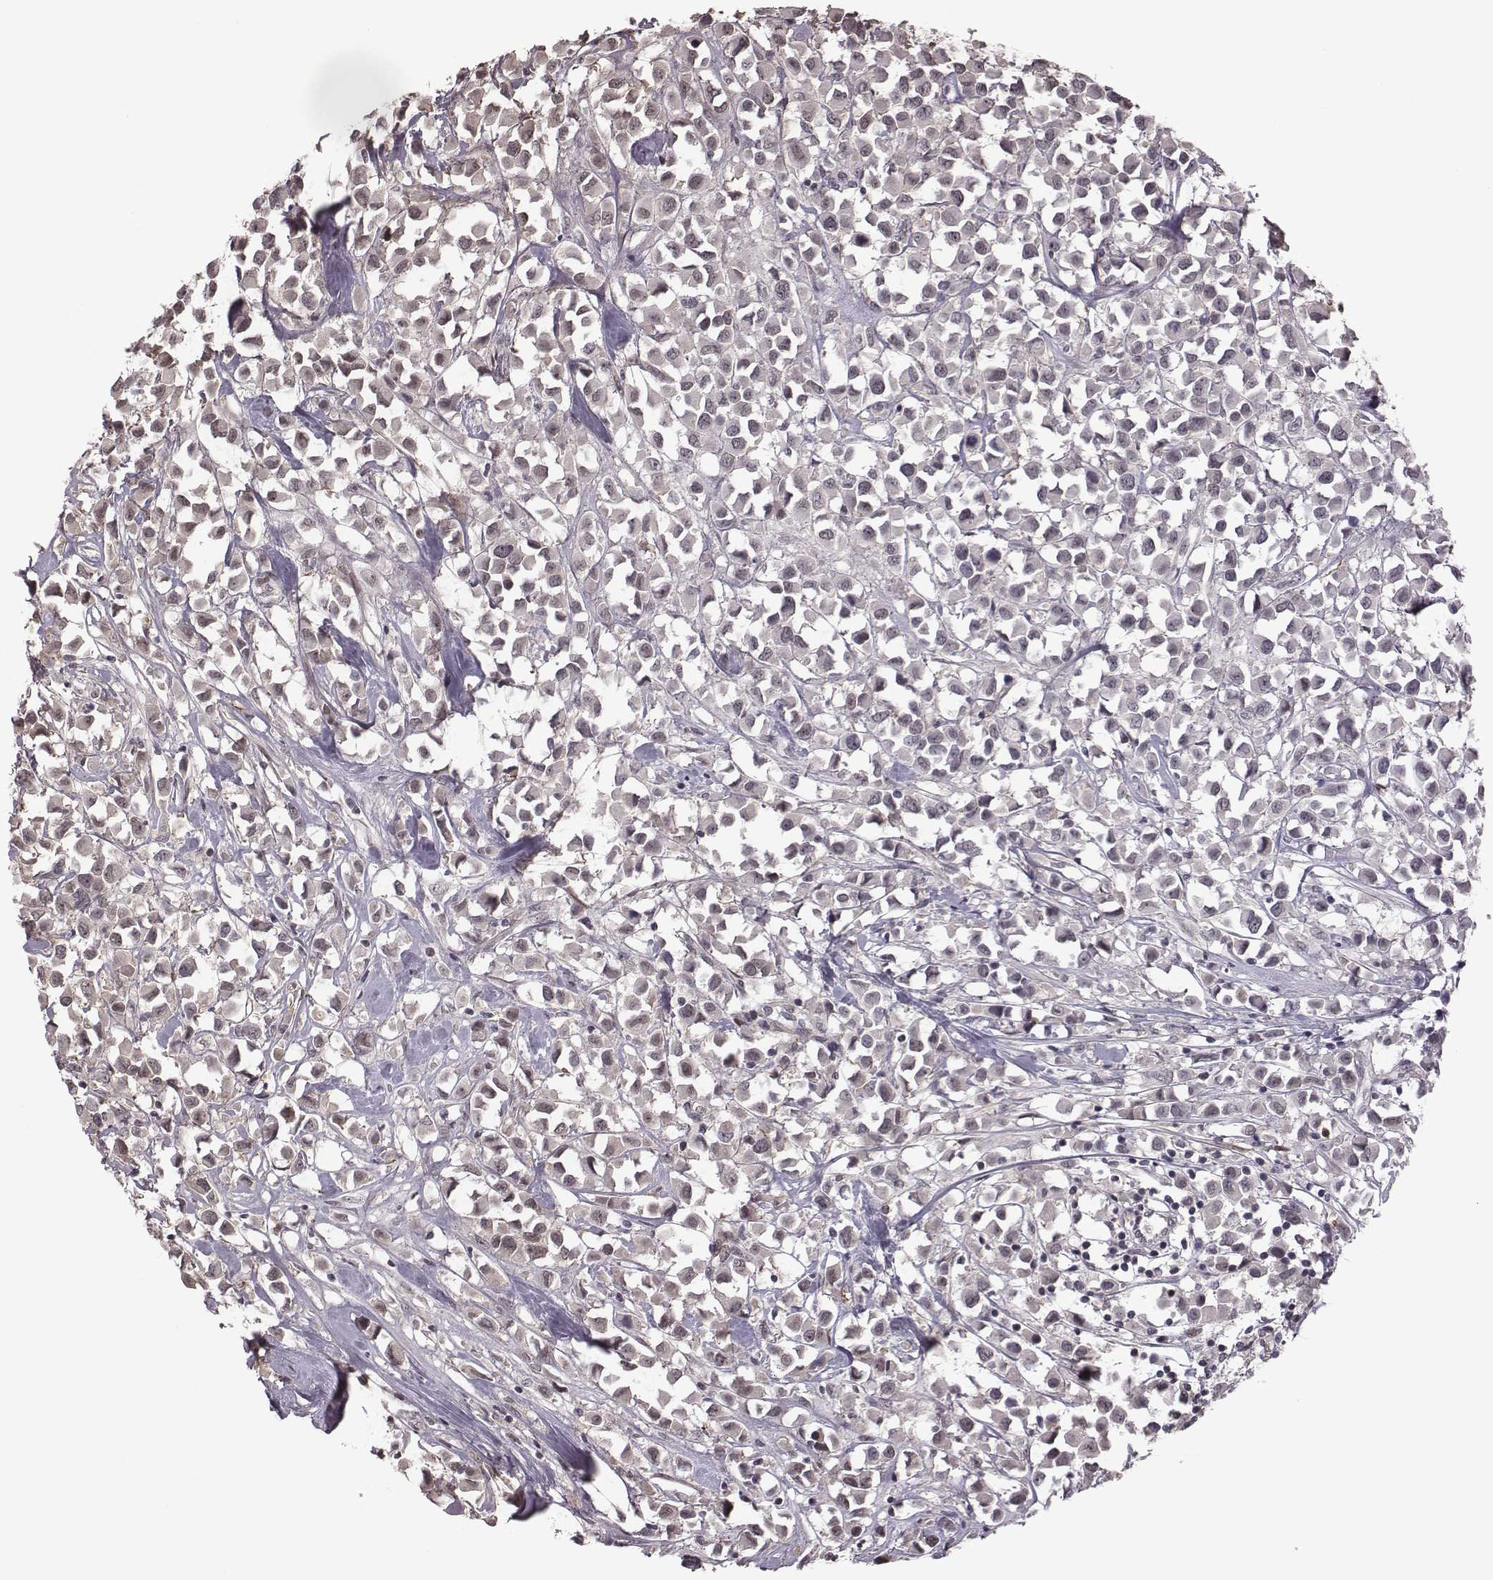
{"staining": {"intensity": "negative", "quantity": "none", "location": "none"}, "tissue": "breast cancer", "cell_type": "Tumor cells", "image_type": "cancer", "snomed": [{"axis": "morphology", "description": "Duct carcinoma"}, {"axis": "topography", "description": "Breast"}], "caption": "Invasive ductal carcinoma (breast) was stained to show a protein in brown. There is no significant positivity in tumor cells. (Brightfield microscopy of DAB immunohistochemistry (IHC) at high magnification).", "gene": "RPL3", "patient": {"sex": "female", "age": 61}}